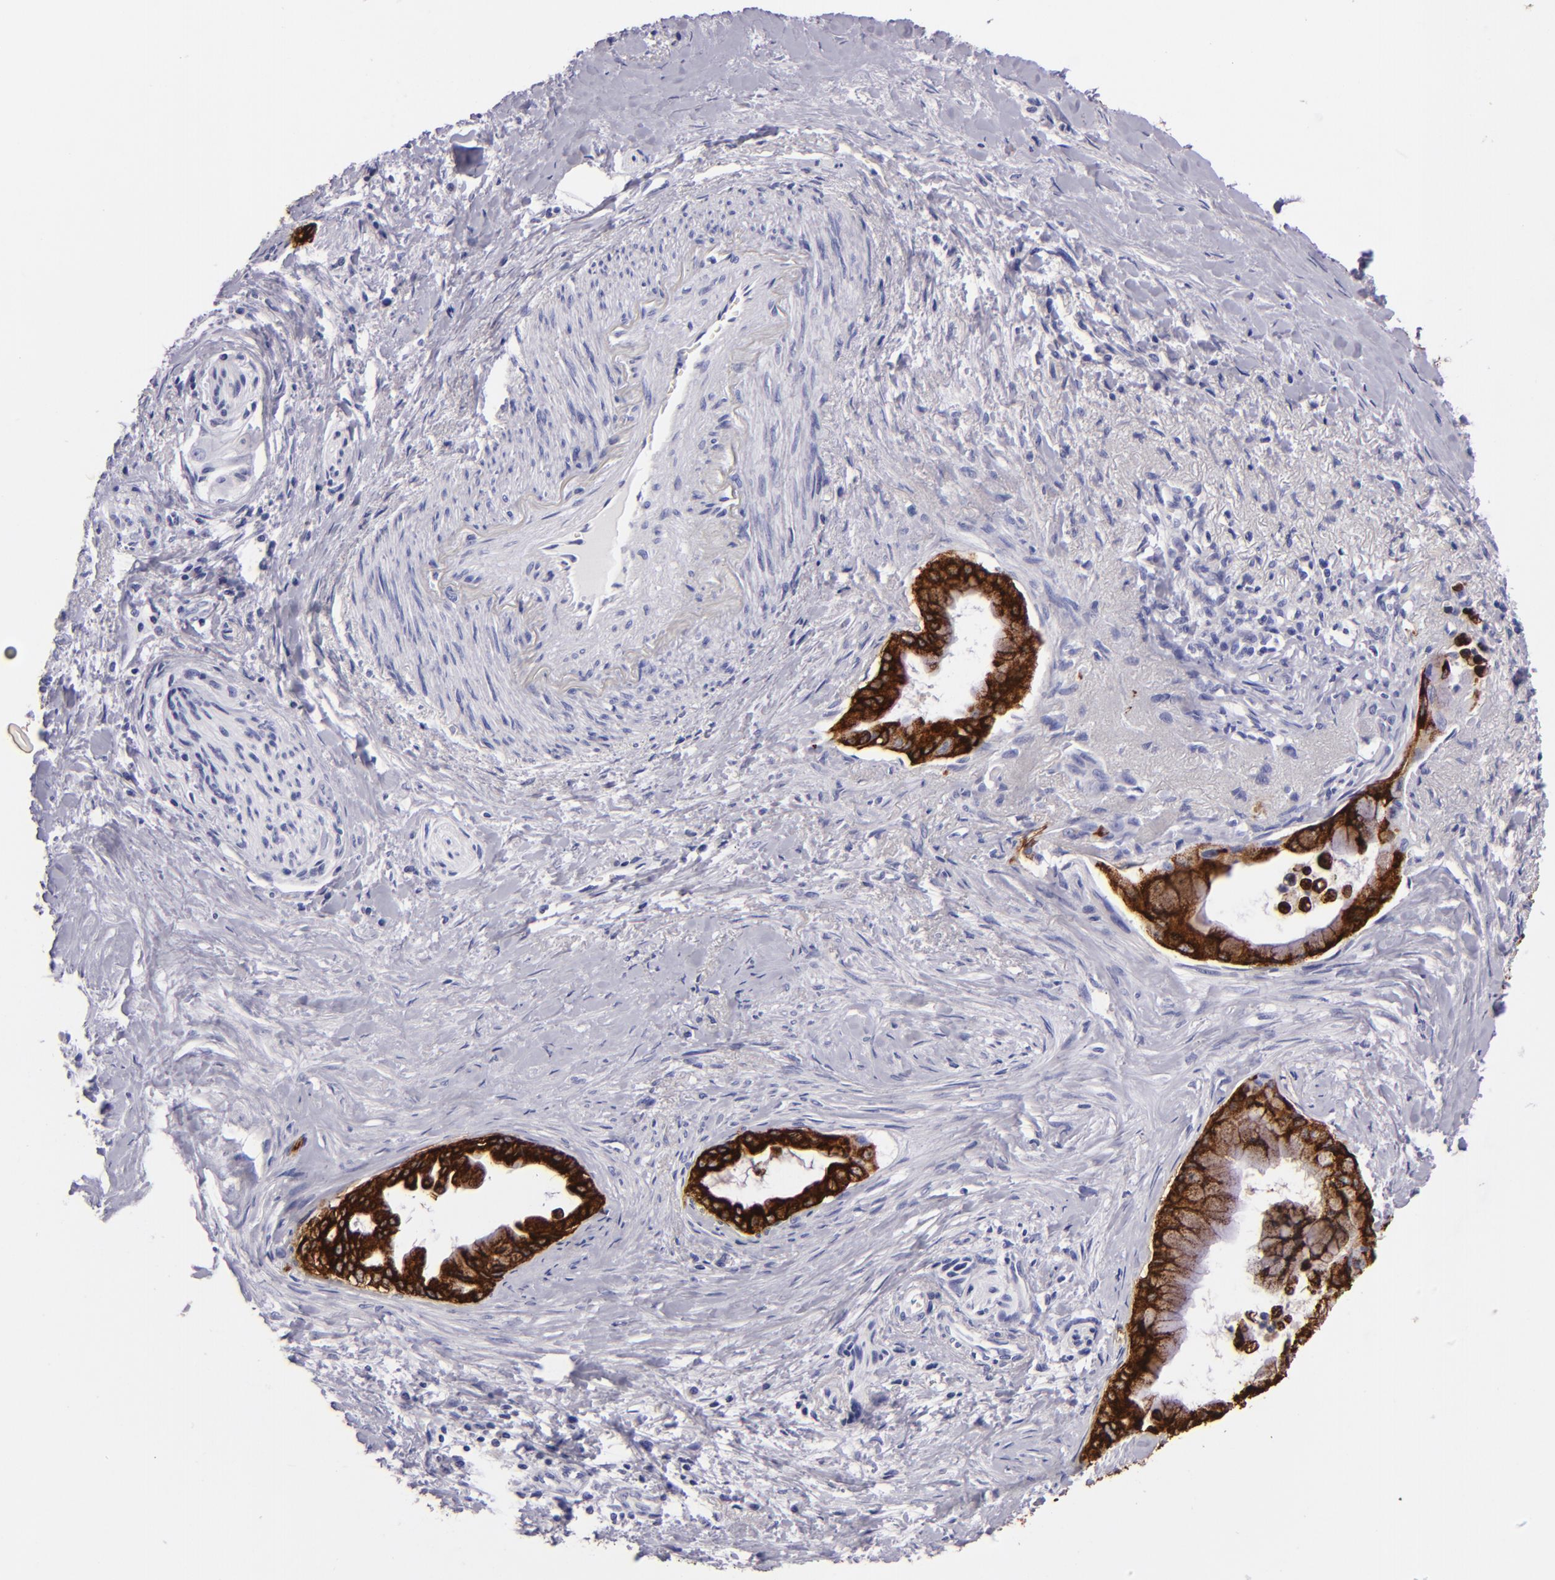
{"staining": {"intensity": "strong", "quantity": ">75%", "location": "cytoplasmic/membranous"}, "tissue": "pancreatic cancer", "cell_type": "Tumor cells", "image_type": "cancer", "snomed": [{"axis": "morphology", "description": "Adenocarcinoma, NOS"}, {"axis": "topography", "description": "Pancreas"}], "caption": "Adenocarcinoma (pancreatic) stained for a protein (brown) reveals strong cytoplasmic/membranous positive expression in about >75% of tumor cells.", "gene": "MUC5AC", "patient": {"sex": "male", "age": 59}}